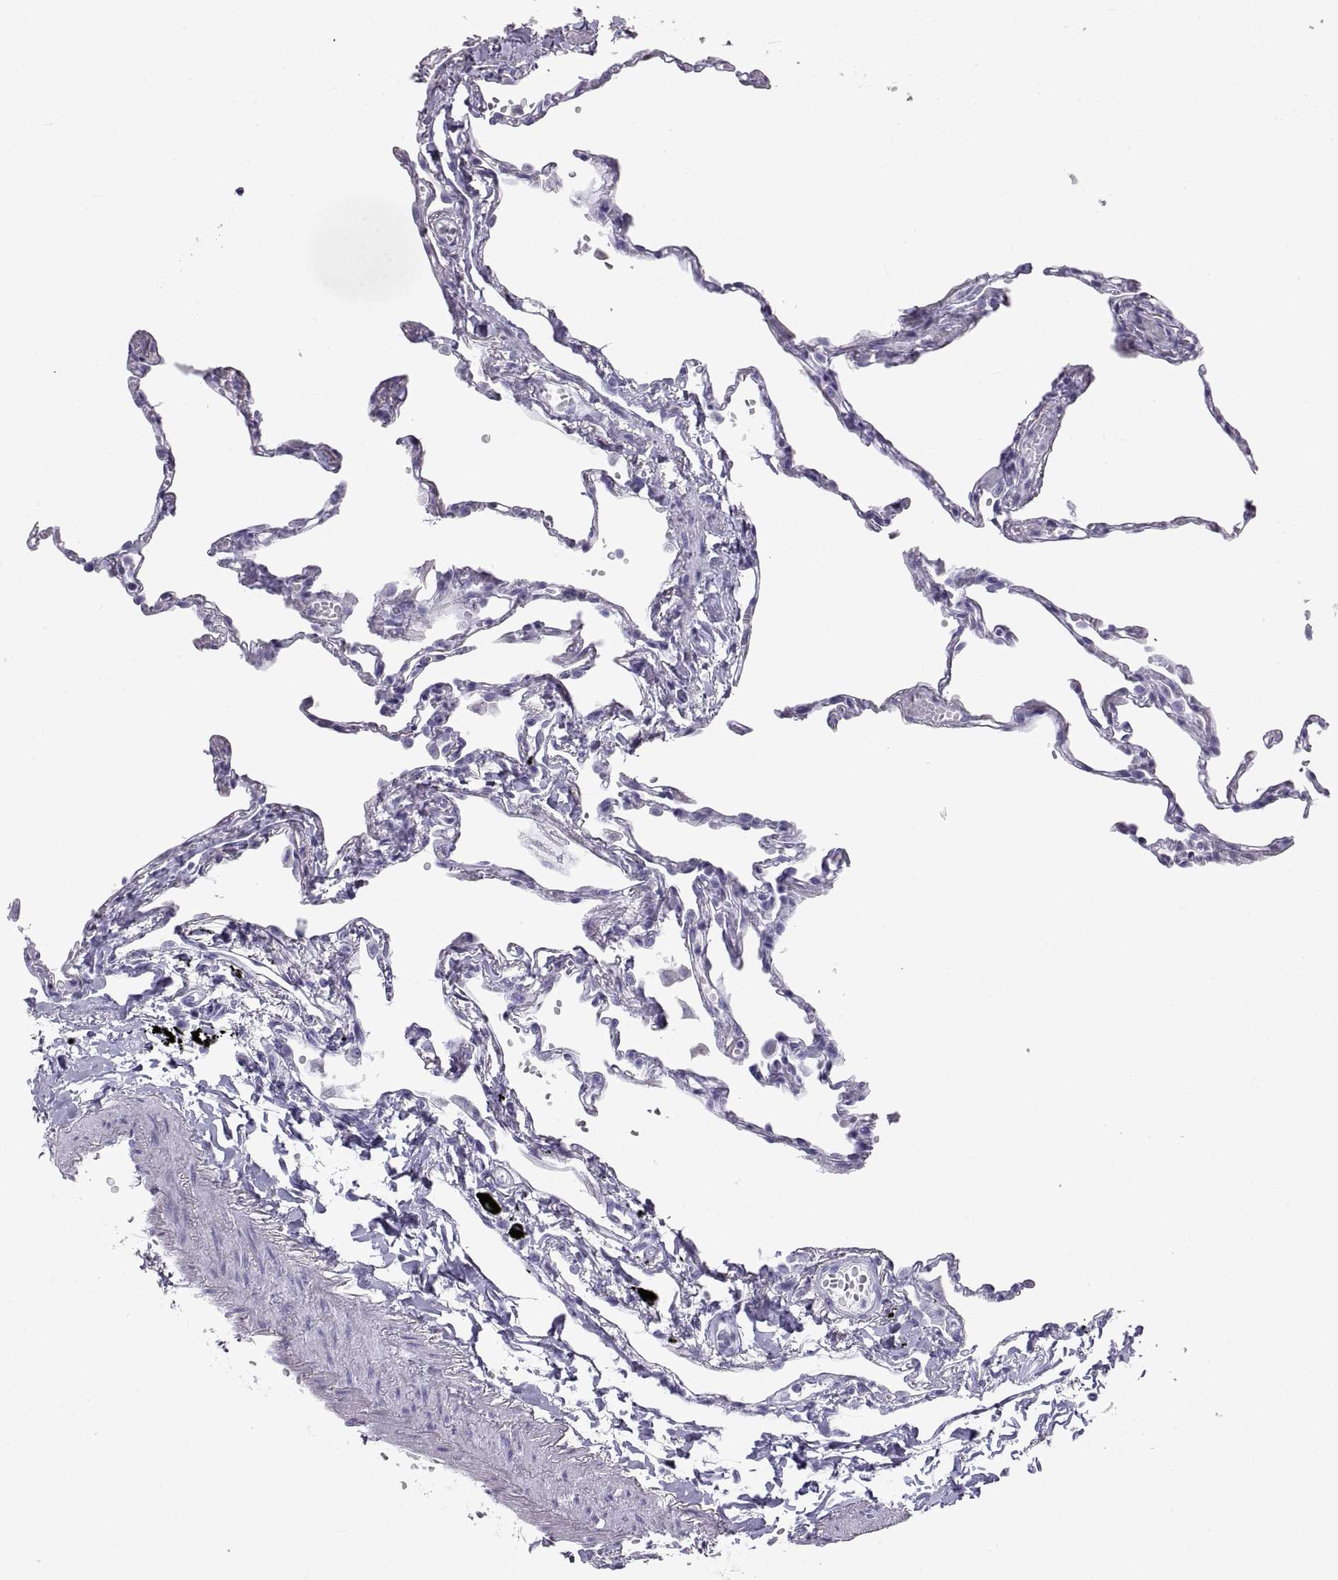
{"staining": {"intensity": "negative", "quantity": "none", "location": "none"}, "tissue": "lung", "cell_type": "Alveolar cells", "image_type": "normal", "snomed": [{"axis": "morphology", "description": "Normal tissue, NOS"}, {"axis": "topography", "description": "Lung"}], "caption": "A high-resolution image shows IHC staining of benign lung, which demonstrates no significant staining in alveolar cells.", "gene": "RLBP1", "patient": {"sex": "male", "age": 78}}